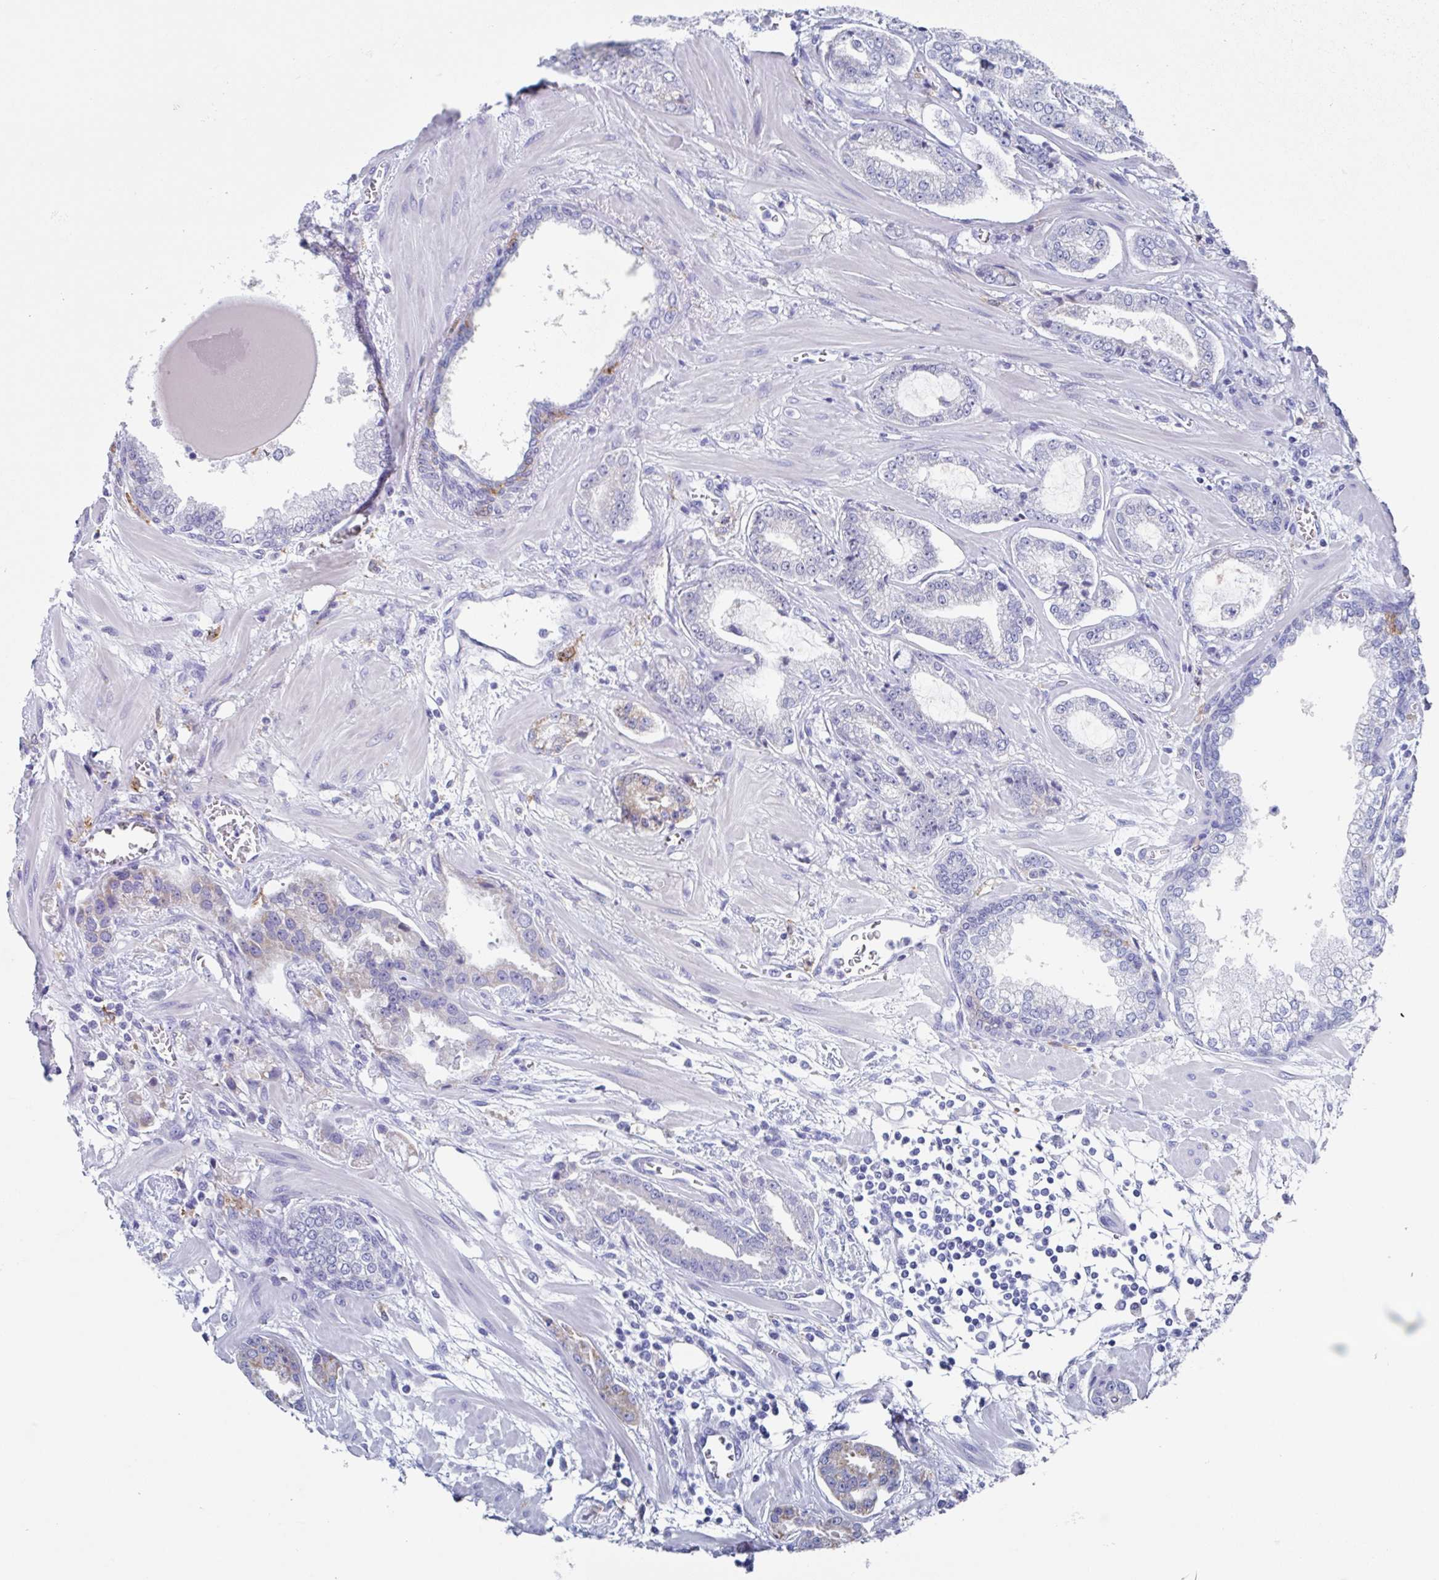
{"staining": {"intensity": "negative", "quantity": "none", "location": "none"}, "tissue": "prostate cancer", "cell_type": "Tumor cells", "image_type": "cancer", "snomed": [{"axis": "morphology", "description": "Adenocarcinoma, Low grade"}, {"axis": "topography", "description": "Prostate"}], "caption": "There is no significant expression in tumor cells of prostate cancer. (DAB (3,3'-diaminobenzidine) immunohistochemistry (IHC), high magnification).", "gene": "FCGR3A", "patient": {"sex": "male", "age": 62}}